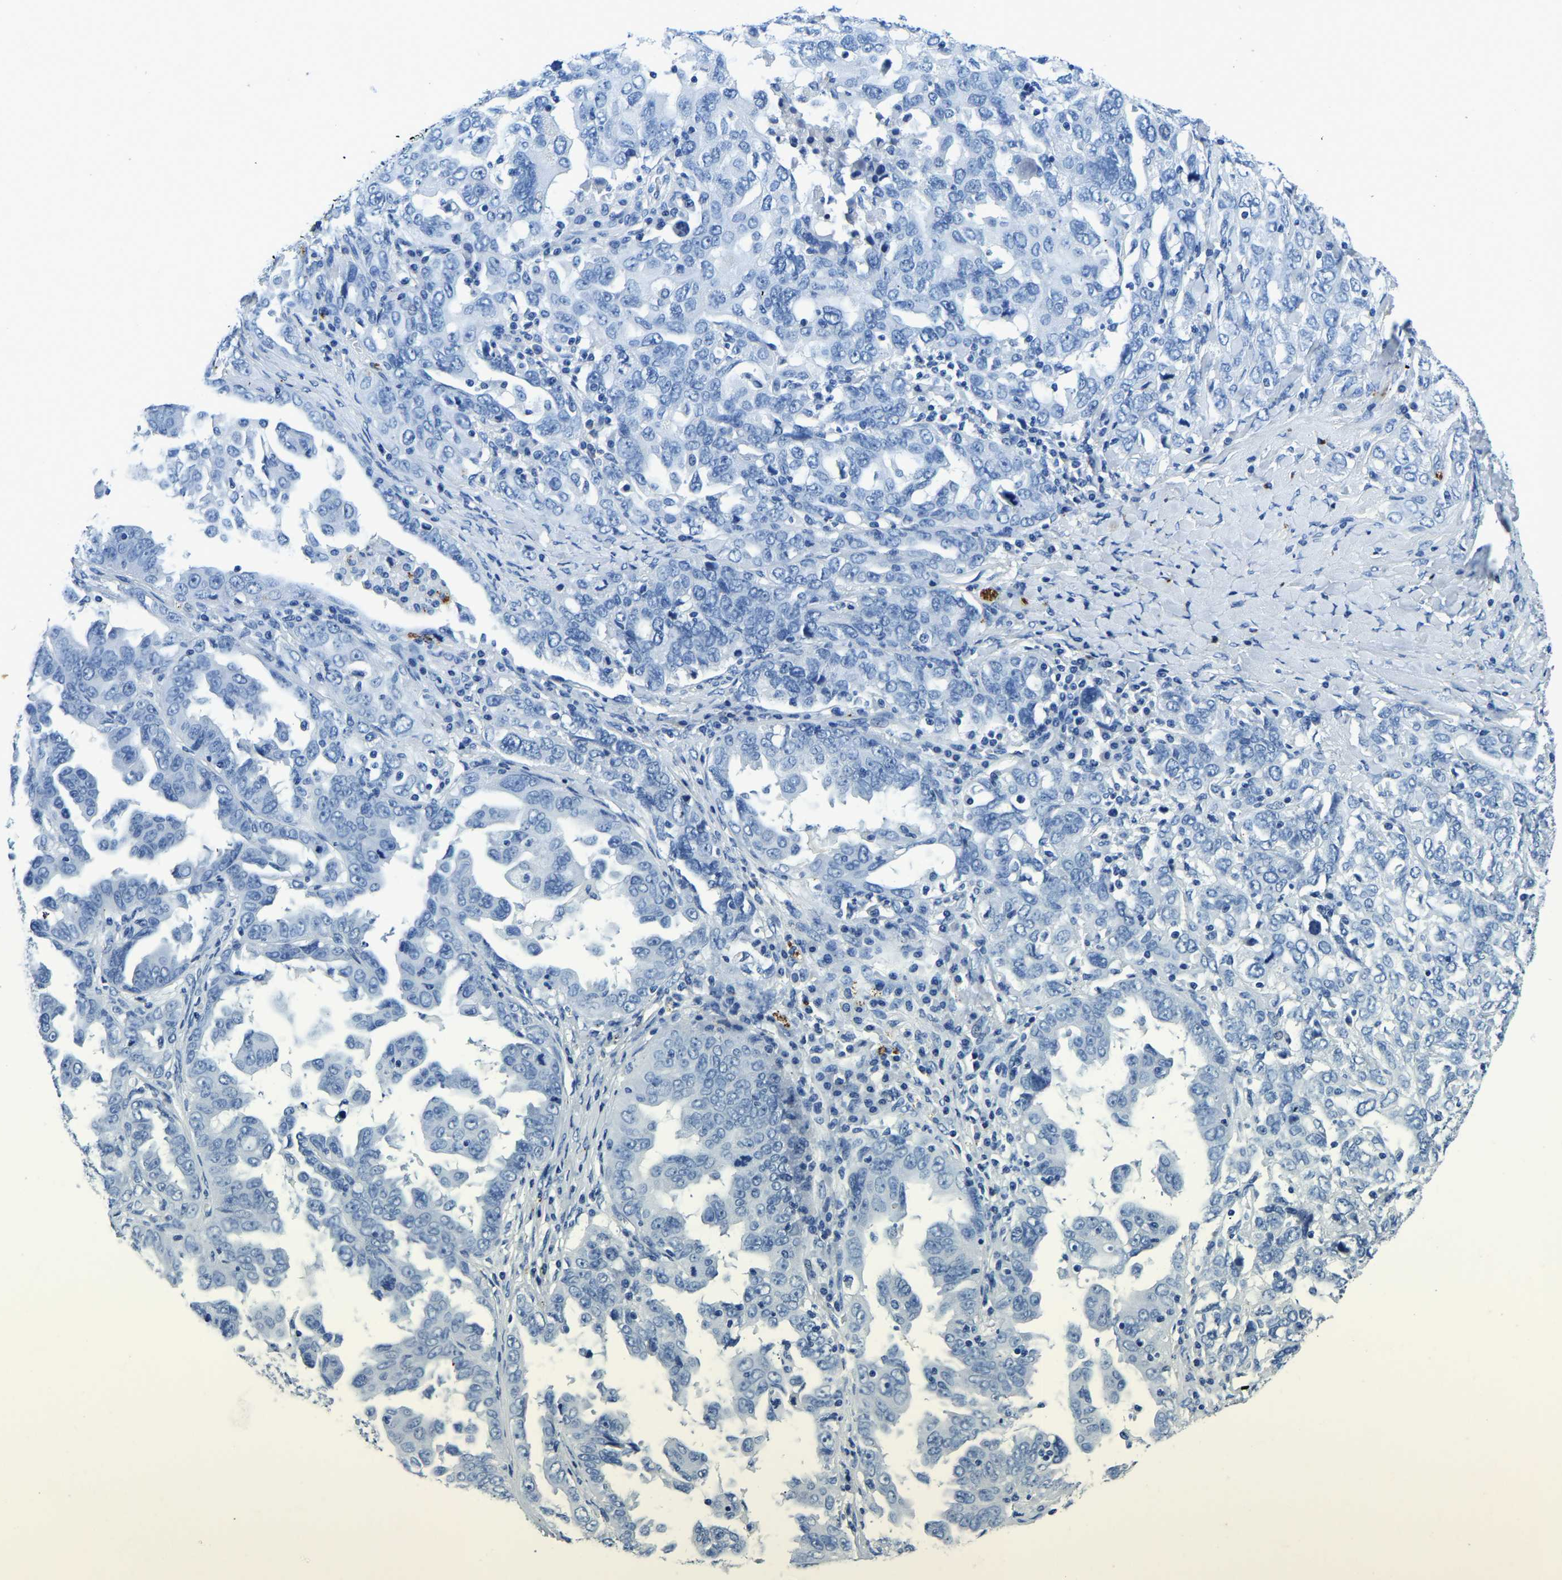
{"staining": {"intensity": "negative", "quantity": "none", "location": "none"}, "tissue": "ovarian cancer", "cell_type": "Tumor cells", "image_type": "cancer", "snomed": [{"axis": "morphology", "description": "Carcinoma, endometroid"}, {"axis": "topography", "description": "Ovary"}], "caption": "Ovarian cancer was stained to show a protein in brown. There is no significant staining in tumor cells.", "gene": "UBN2", "patient": {"sex": "female", "age": 62}}